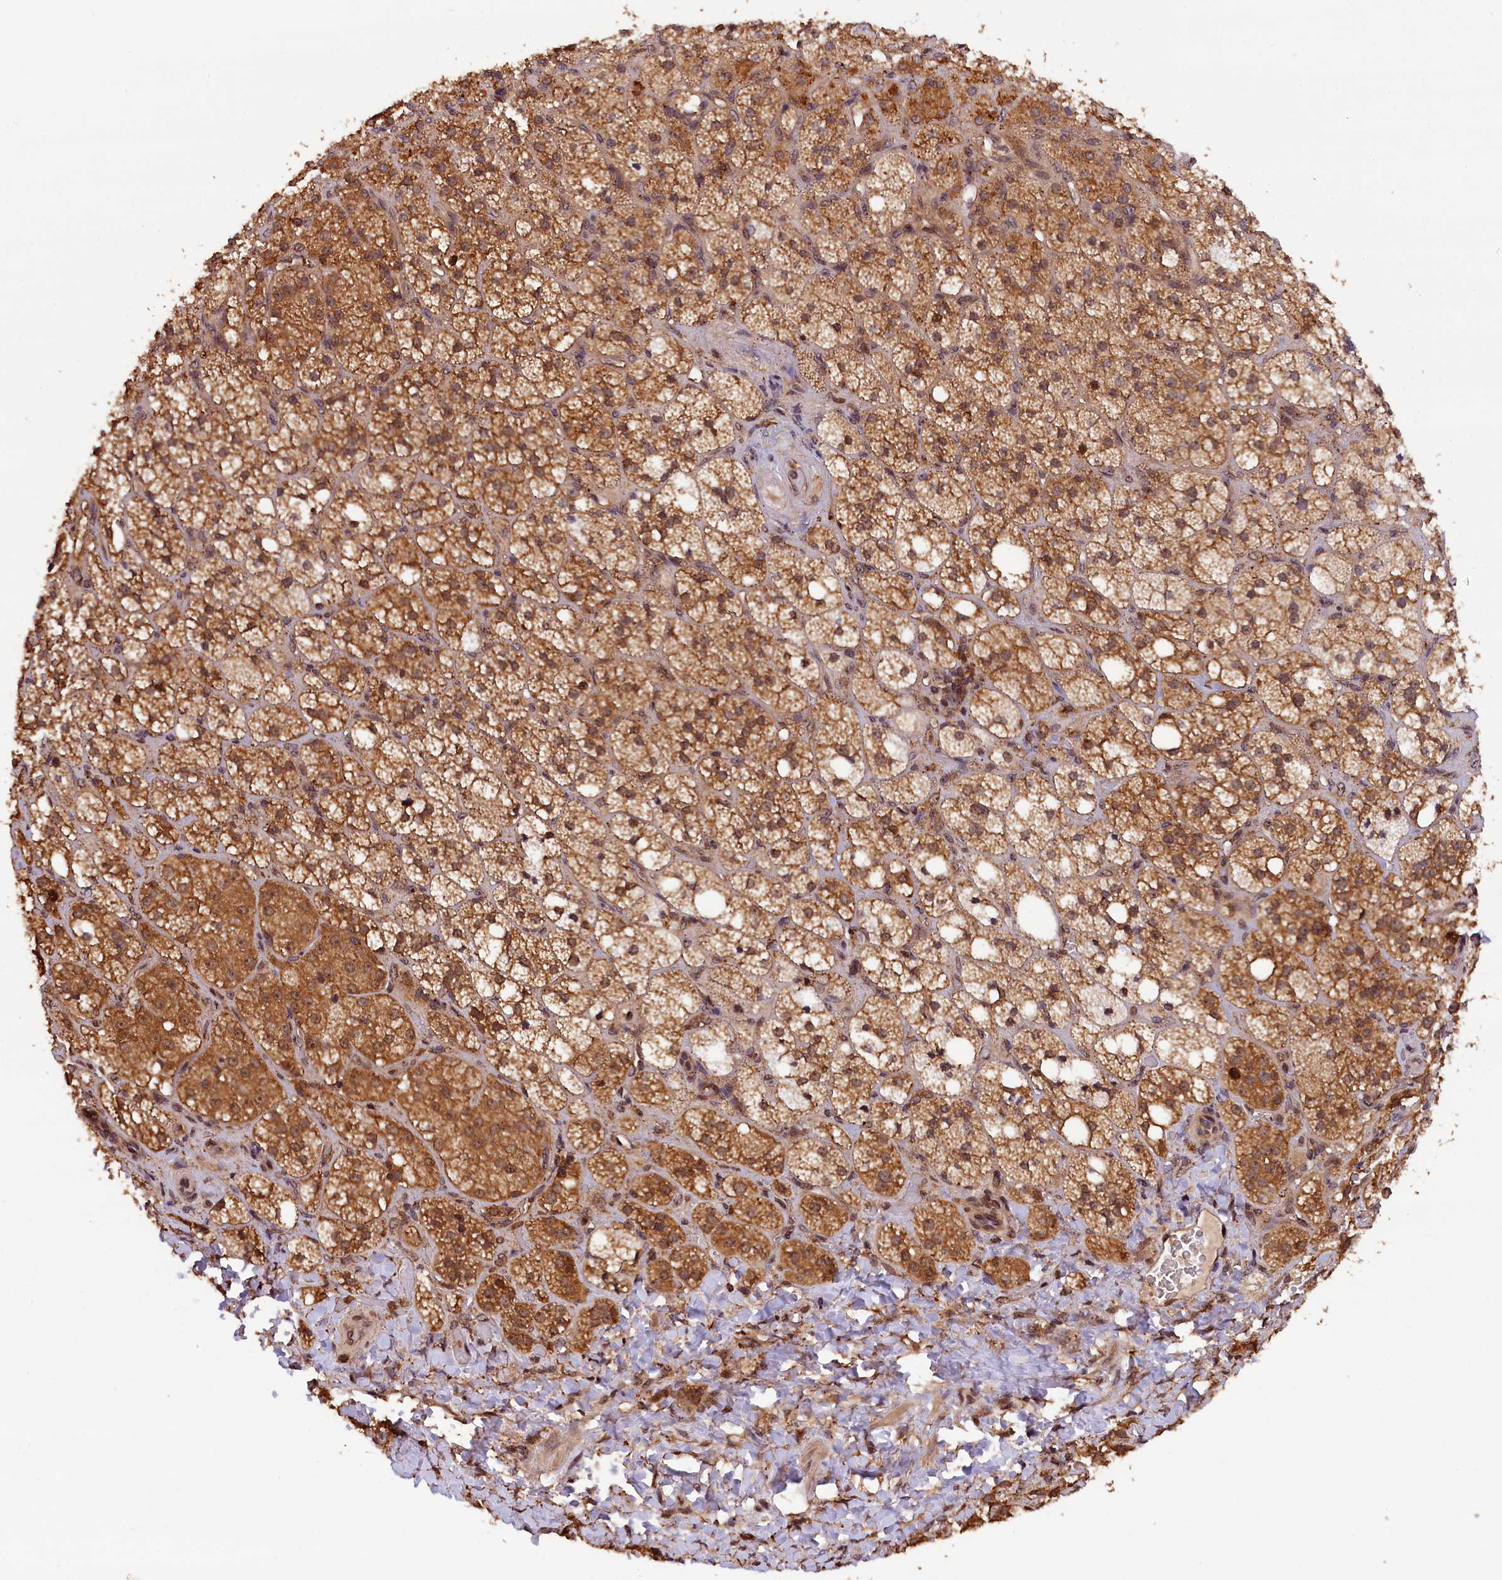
{"staining": {"intensity": "moderate", "quantity": ">75%", "location": "cytoplasmic/membranous"}, "tissue": "adrenal gland", "cell_type": "Glandular cells", "image_type": "normal", "snomed": [{"axis": "morphology", "description": "Normal tissue, NOS"}, {"axis": "topography", "description": "Adrenal gland"}], "caption": "Immunohistochemical staining of benign human adrenal gland displays >75% levels of moderate cytoplasmic/membranous protein staining in approximately >75% of glandular cells. The staining was performed using DAB, with brown indicating positive protein expression. Nuclei are stained blue with hematoxylin.", "gene": "IST1", "patient": {"sex": "male", "age": 61}}